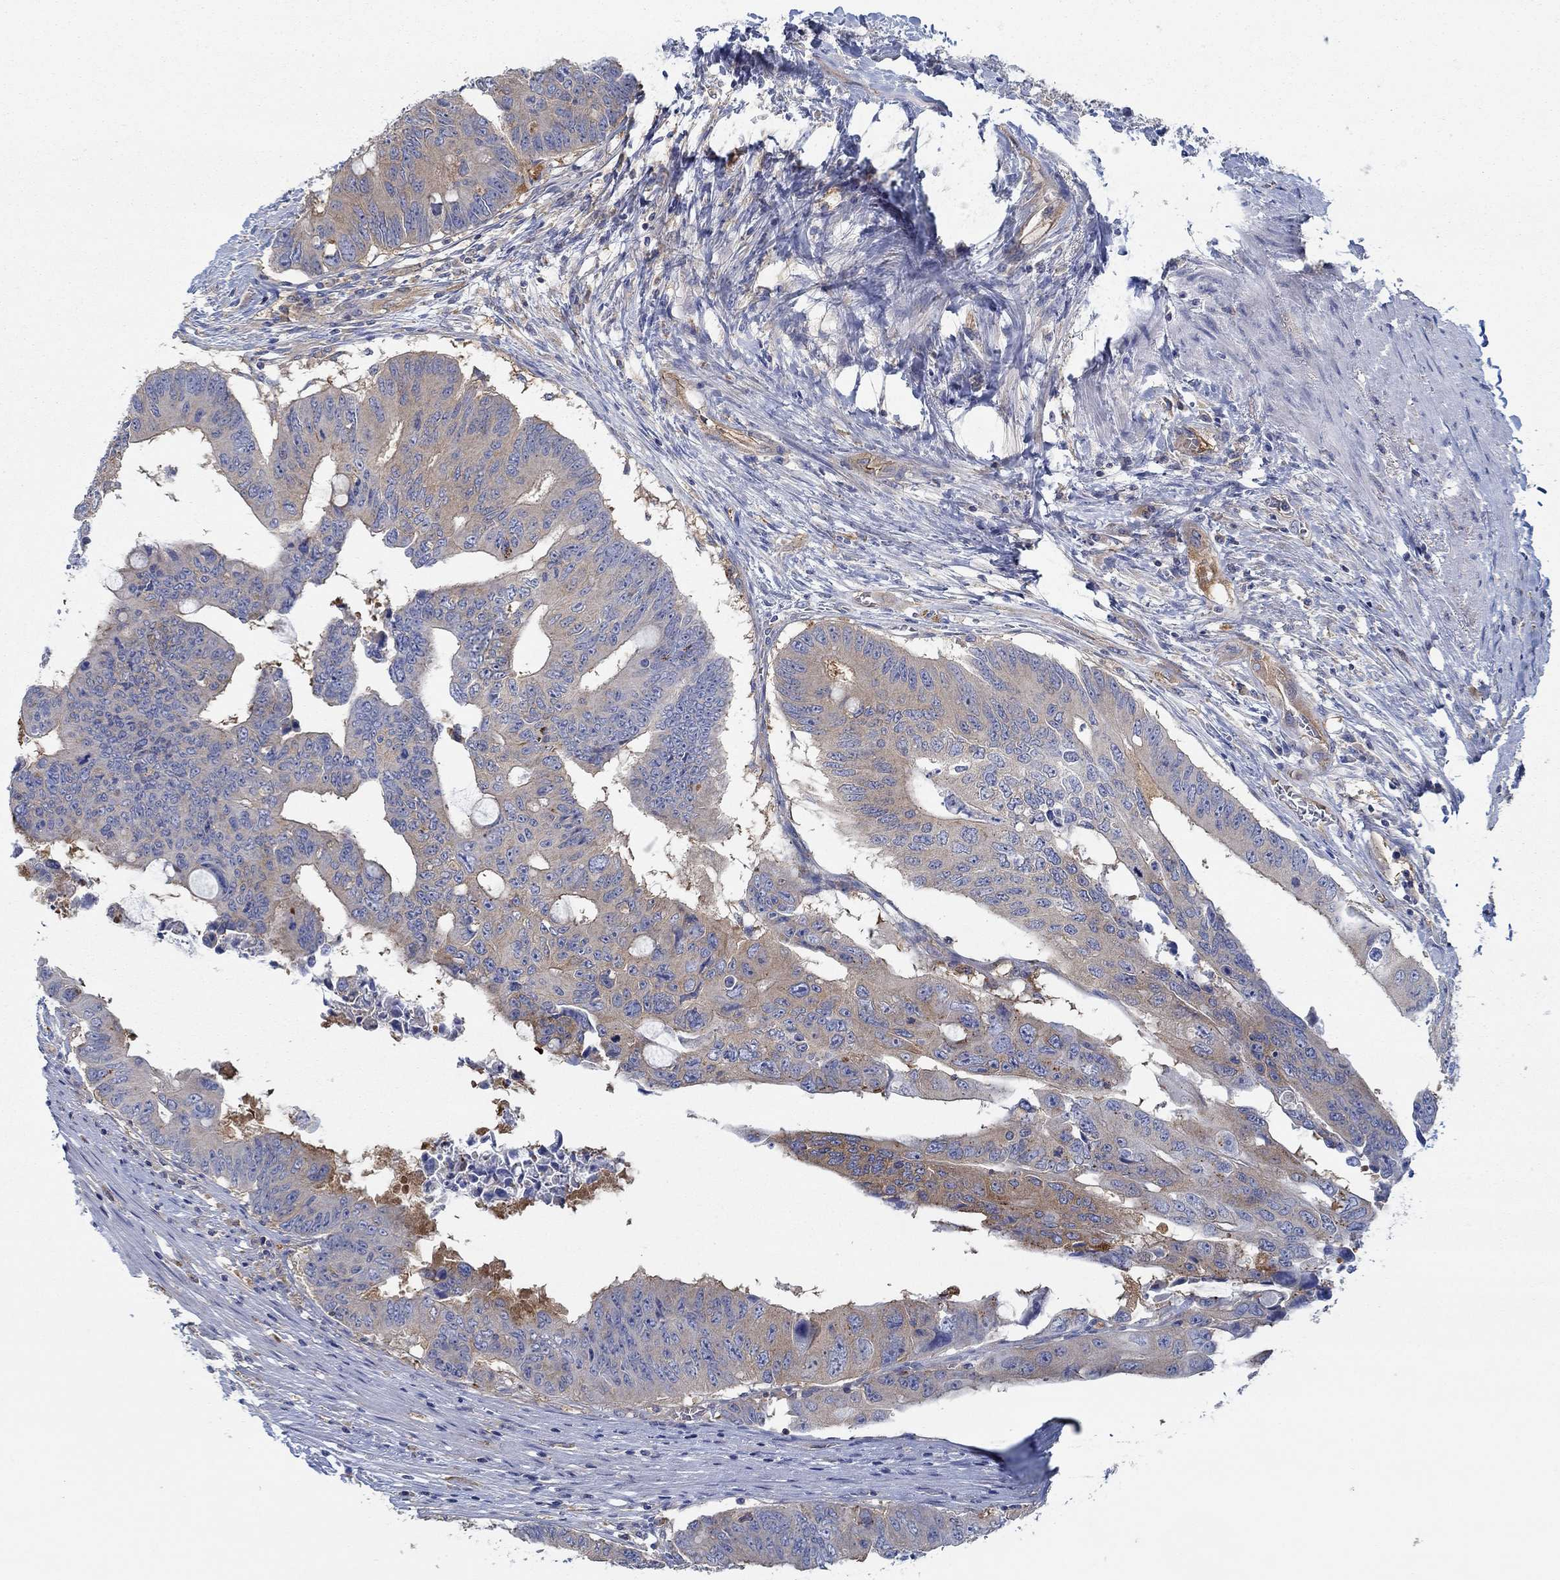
{"staining": {"intensity": "moderate", "quantity": "<25%", "location": "cytoplasmic/membranous"}, "tissue": "colorectal cancer", "cell_type": "Tumor cells", "image_type": "cancer", "snomed": [{"axis": "morphology", "description": "Adenocarcinoma, NOS"}, {"axis": "topography", "description": "Rectum"}], "caption": "High-power microscopy captured an immunohistochemistry histopathology image of colorectal cancer, revealing moderate cytoplasmic/membranous staining in approximately <25% of tumor cells.", "gene": "SPAG9", "patient": {"sex": "male", "age": 59}}